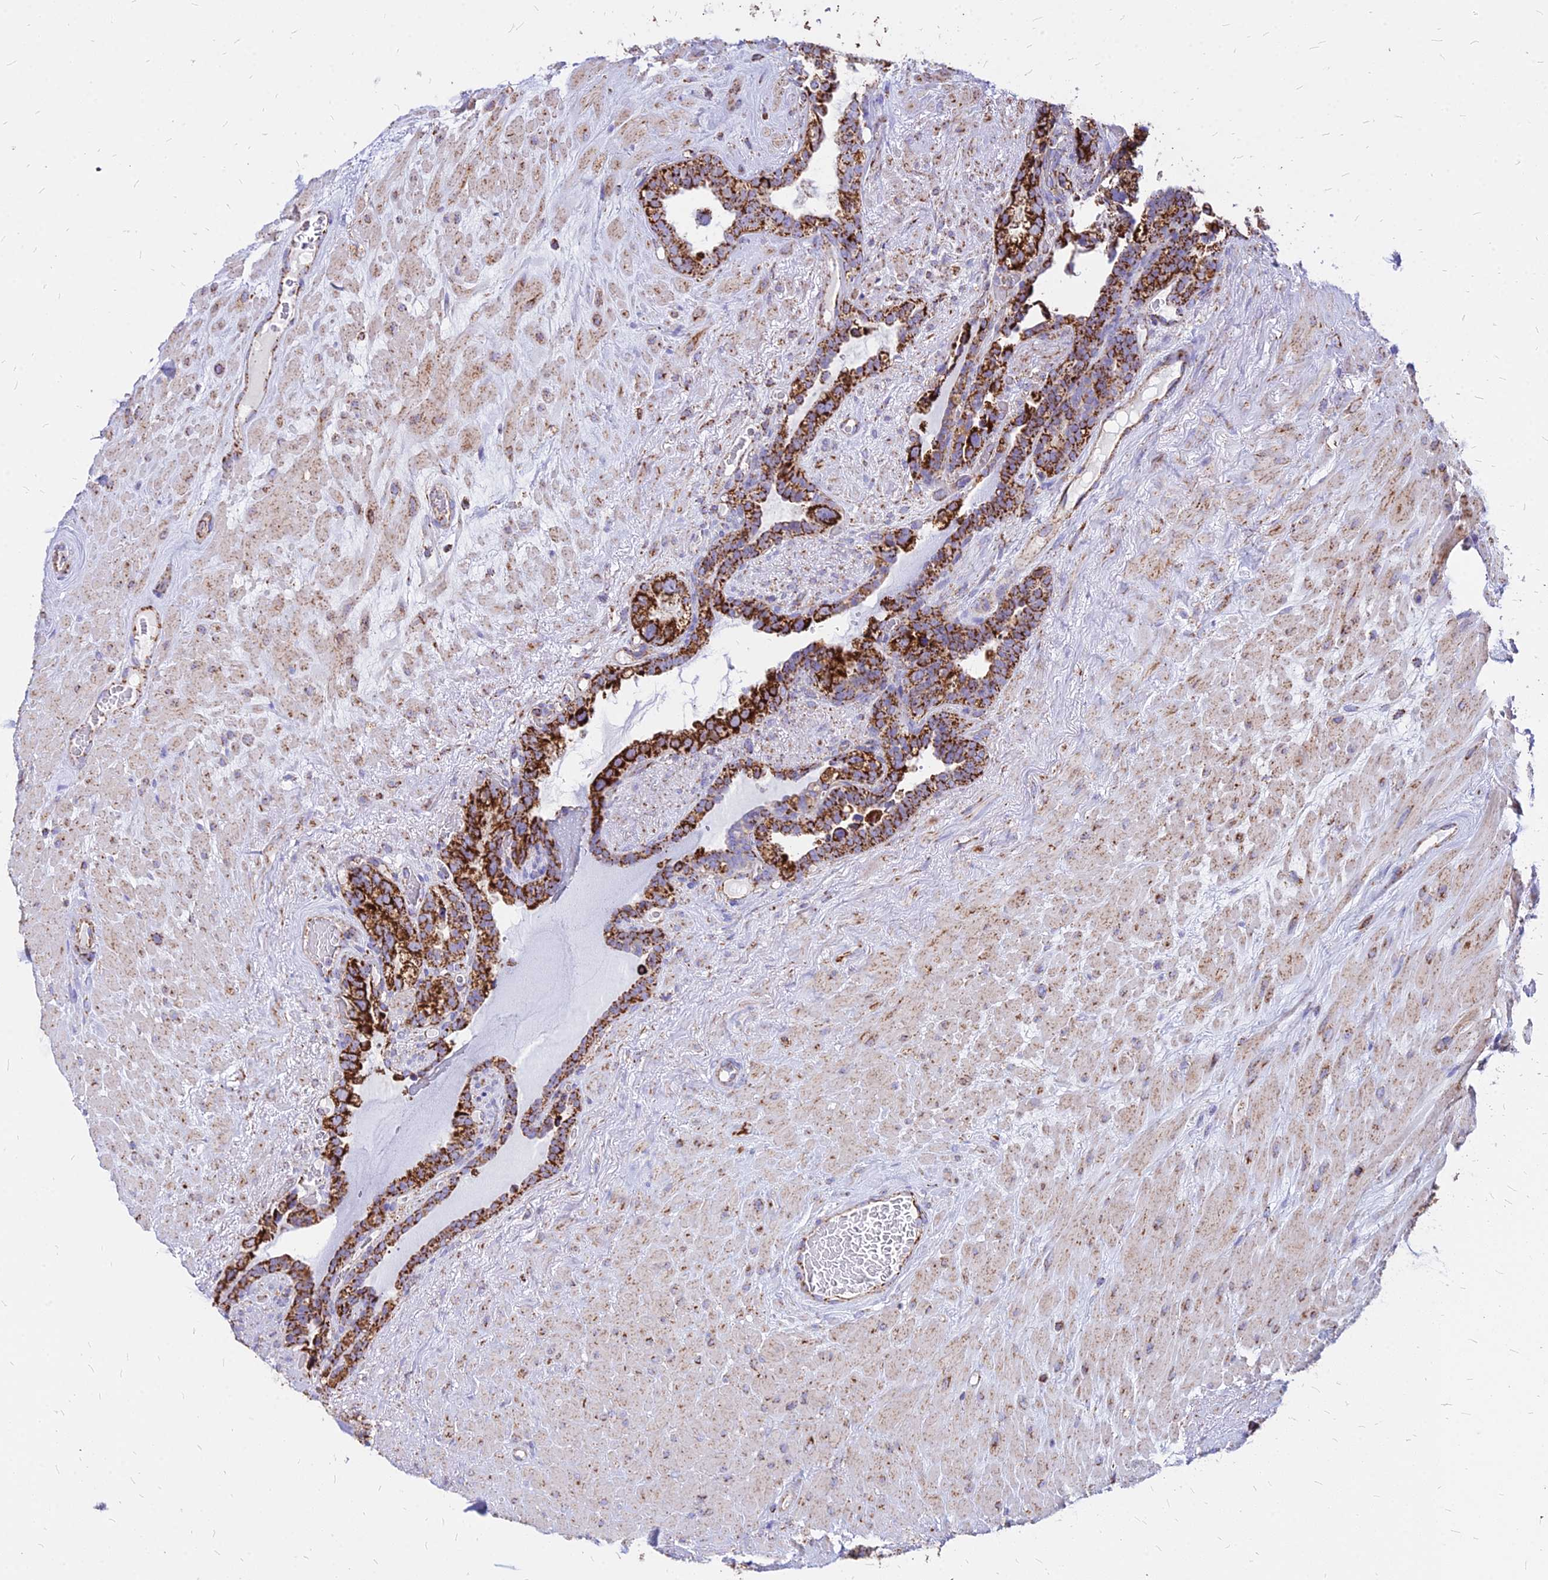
{"staining": {"intensity": "strong", "quantity": ">75%", "location": "cytoplasmic/membranous"}, "tissue": "seminal vesicle", "cell_type": "Glandular cells", "image_type": "normal", "snomed": [{"axis": "morphology", "description": "Normal tissue, NOS"}, {"axis": "topography", "description": "Seminal veicle"}], "caption": "Seminal vesicle stained with a brown dye exhibits strong cytoplasmic/membranous positive positivity in about >75% of glandular cells.", "gene": "DLD", "patient": {"sex": "male", "age": 80}}